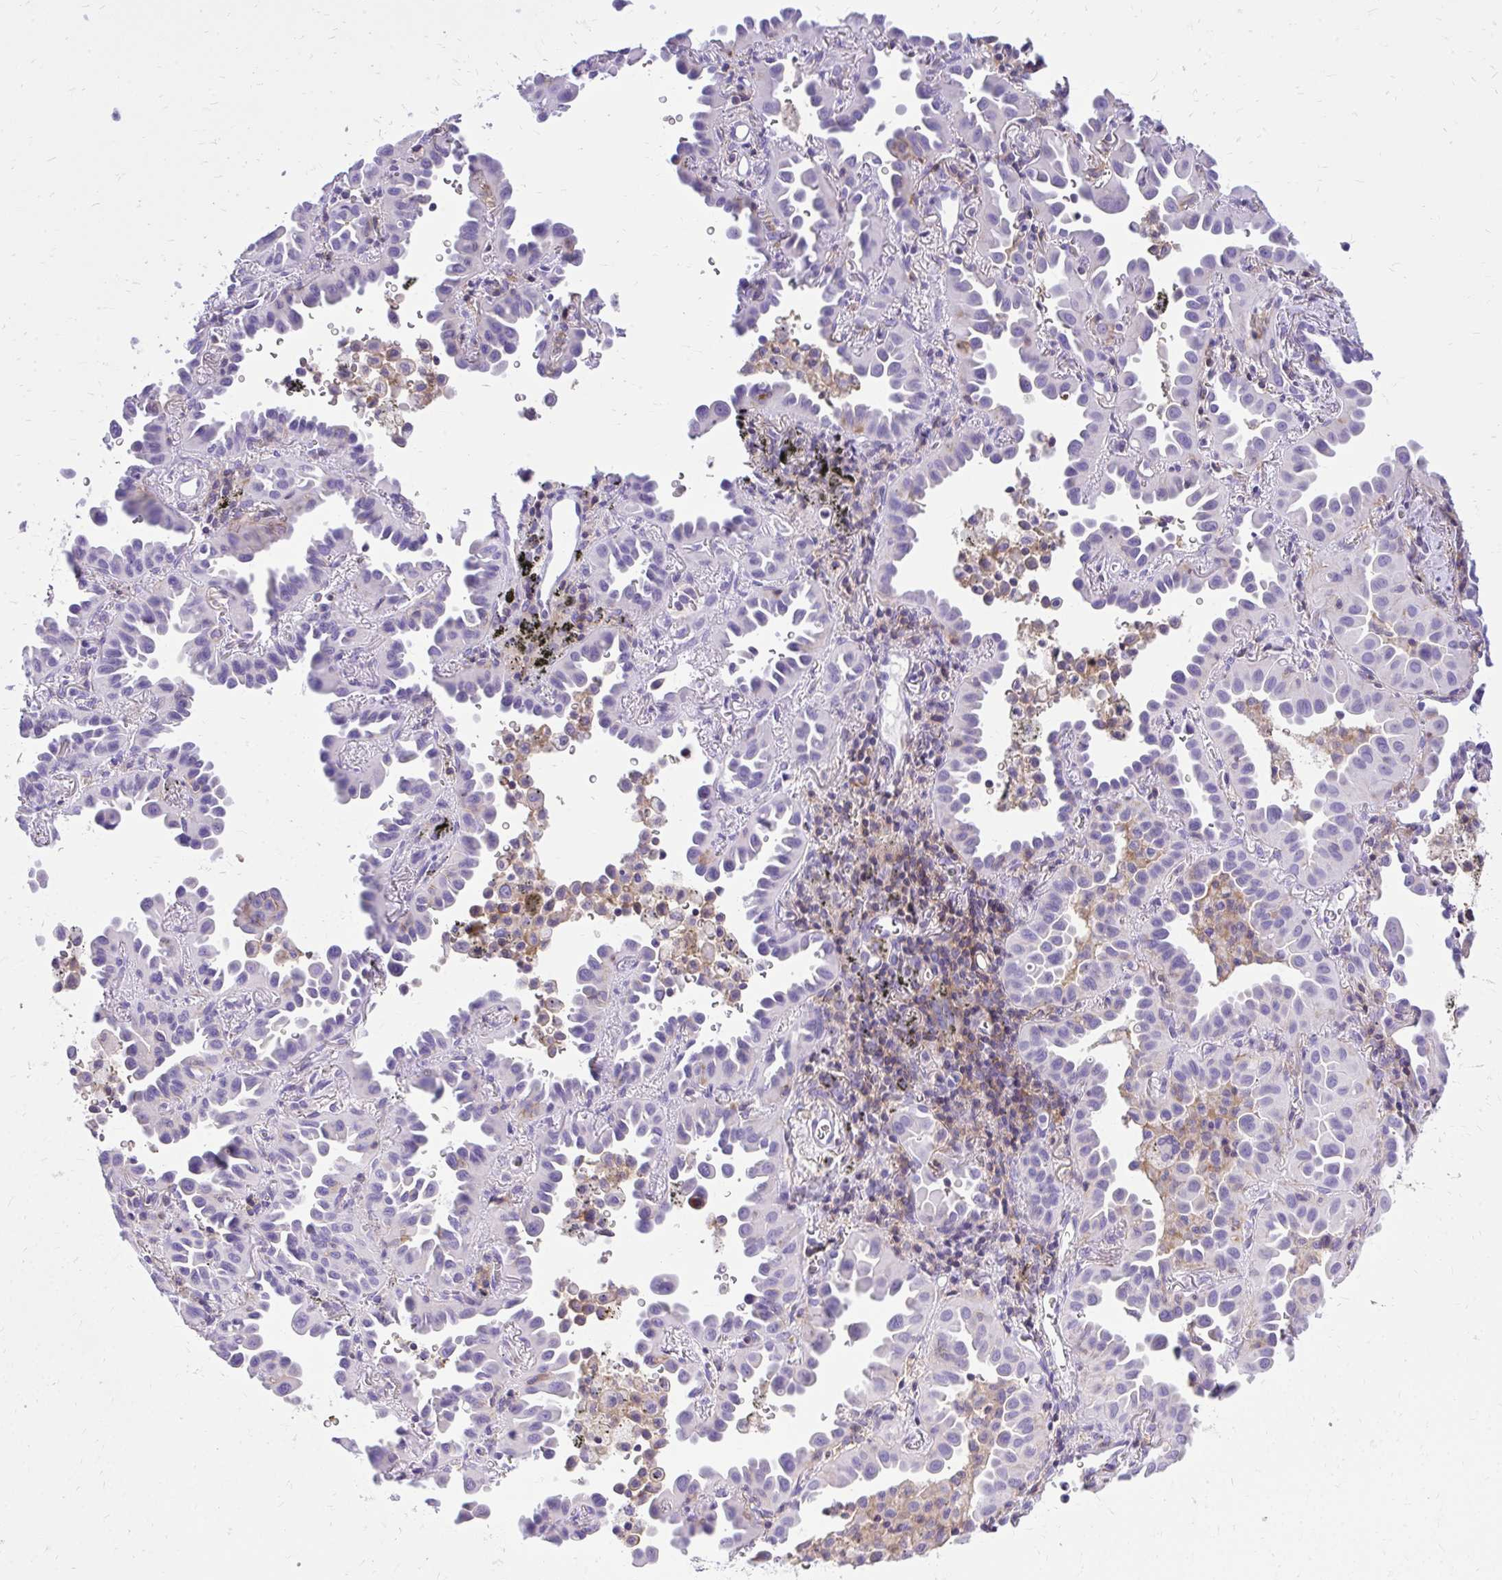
{"staining": {"intensity": "negative", "quantity": "none", "location": "none"}, "tissue": "lung cancer", "cell_type": "Tumor cells", "image_type": "cancer", "snomed": [{"axis": "morphology", "description": "Adenocarcinoma, NOS"}, {"axis": "topography", "description": "Lung"}], "caption": "An immunohistochemistry micrograph of lung adenocarcinoma is shown. There is no staining in tumor cells of lung adenocarcinoma.", "gene": "GPRIN3", "patient": {"sex": "male", "age": 68}}